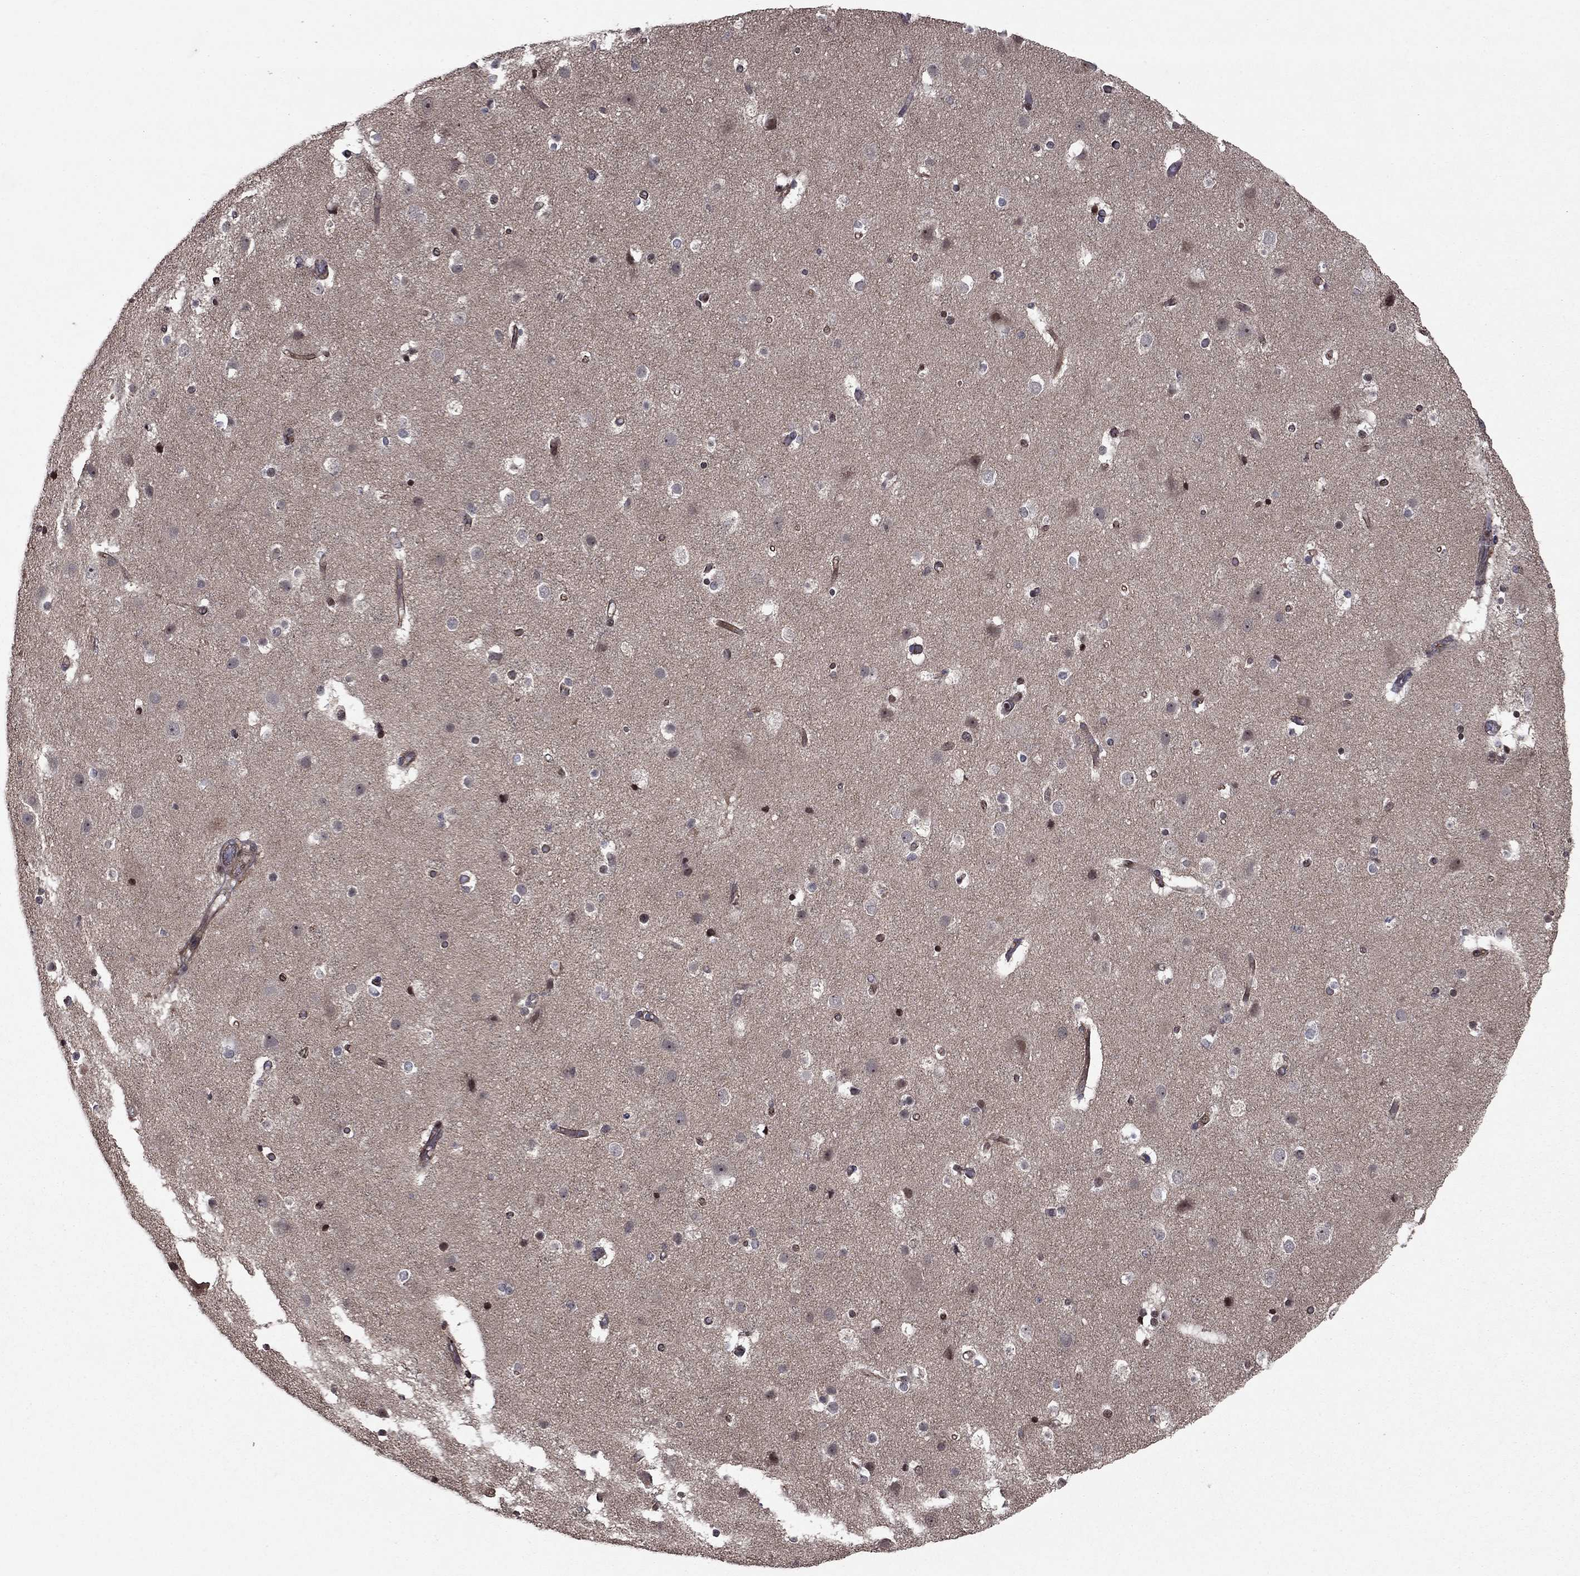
{"staining": {"intensity": "negative", "quantity": "none", "location": "none"}, "tissue": "cerebral cortex", "cell_type": "Endothelial cells", "image_type": "normal", "snomed": [{"axis": "morphology", "description": "Normal tissue, NOS"}, {"axis": "topography", "description": "Cerebral cortex"}], "caption": "DAB immunohistochemical staining of benign human cerebral cortex displays no significant staining in endothelial cells.", "gene": "SORBS1", "patient": {"sex": "female", "age": 52}}